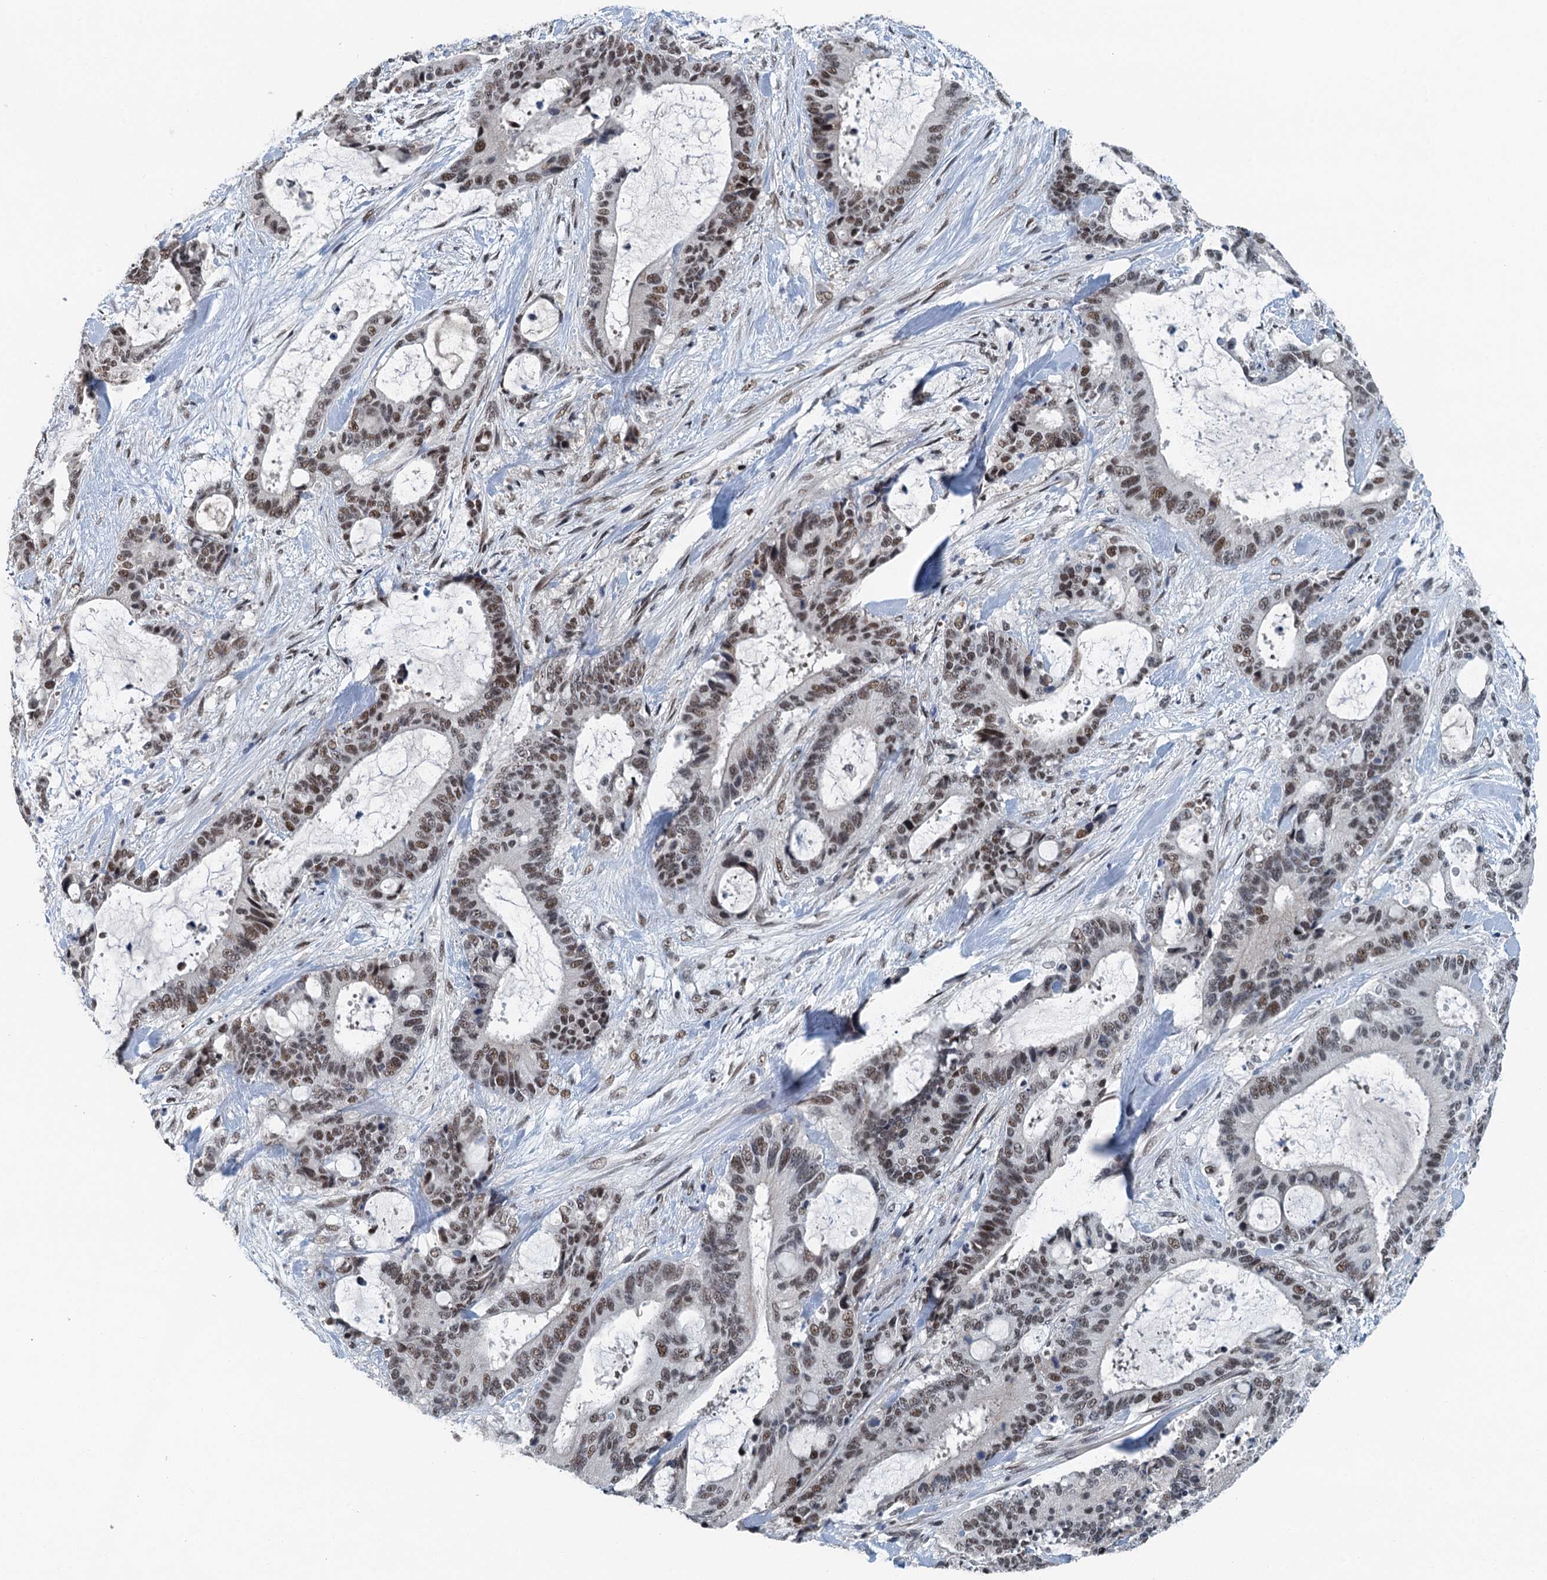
{"staining": {"intensity": "moderate", "quantity": ">75%", "location": "nuclear"}, "tissue": "liver cancer", "cell_type": "Tumor cells", "image_type": "cancer", "snomed": [{"axis": "morphology", "description": "Normal tissue, NOS"}, {"axis": "morphology", "description": "Cholangiocarcinoma"}, {"axis": "topography", "description": "Liver"}, {"axis": "topography", "description": "Peripheral nerve tissue"}], "caption": "Protein expression by immunohistochemistry (IHC) reveals moderate nuclear expression in about >75% of tumor cells in liver cancer.", "gene": "MTA3", "patient": {"sex": "female", "age": 73}}